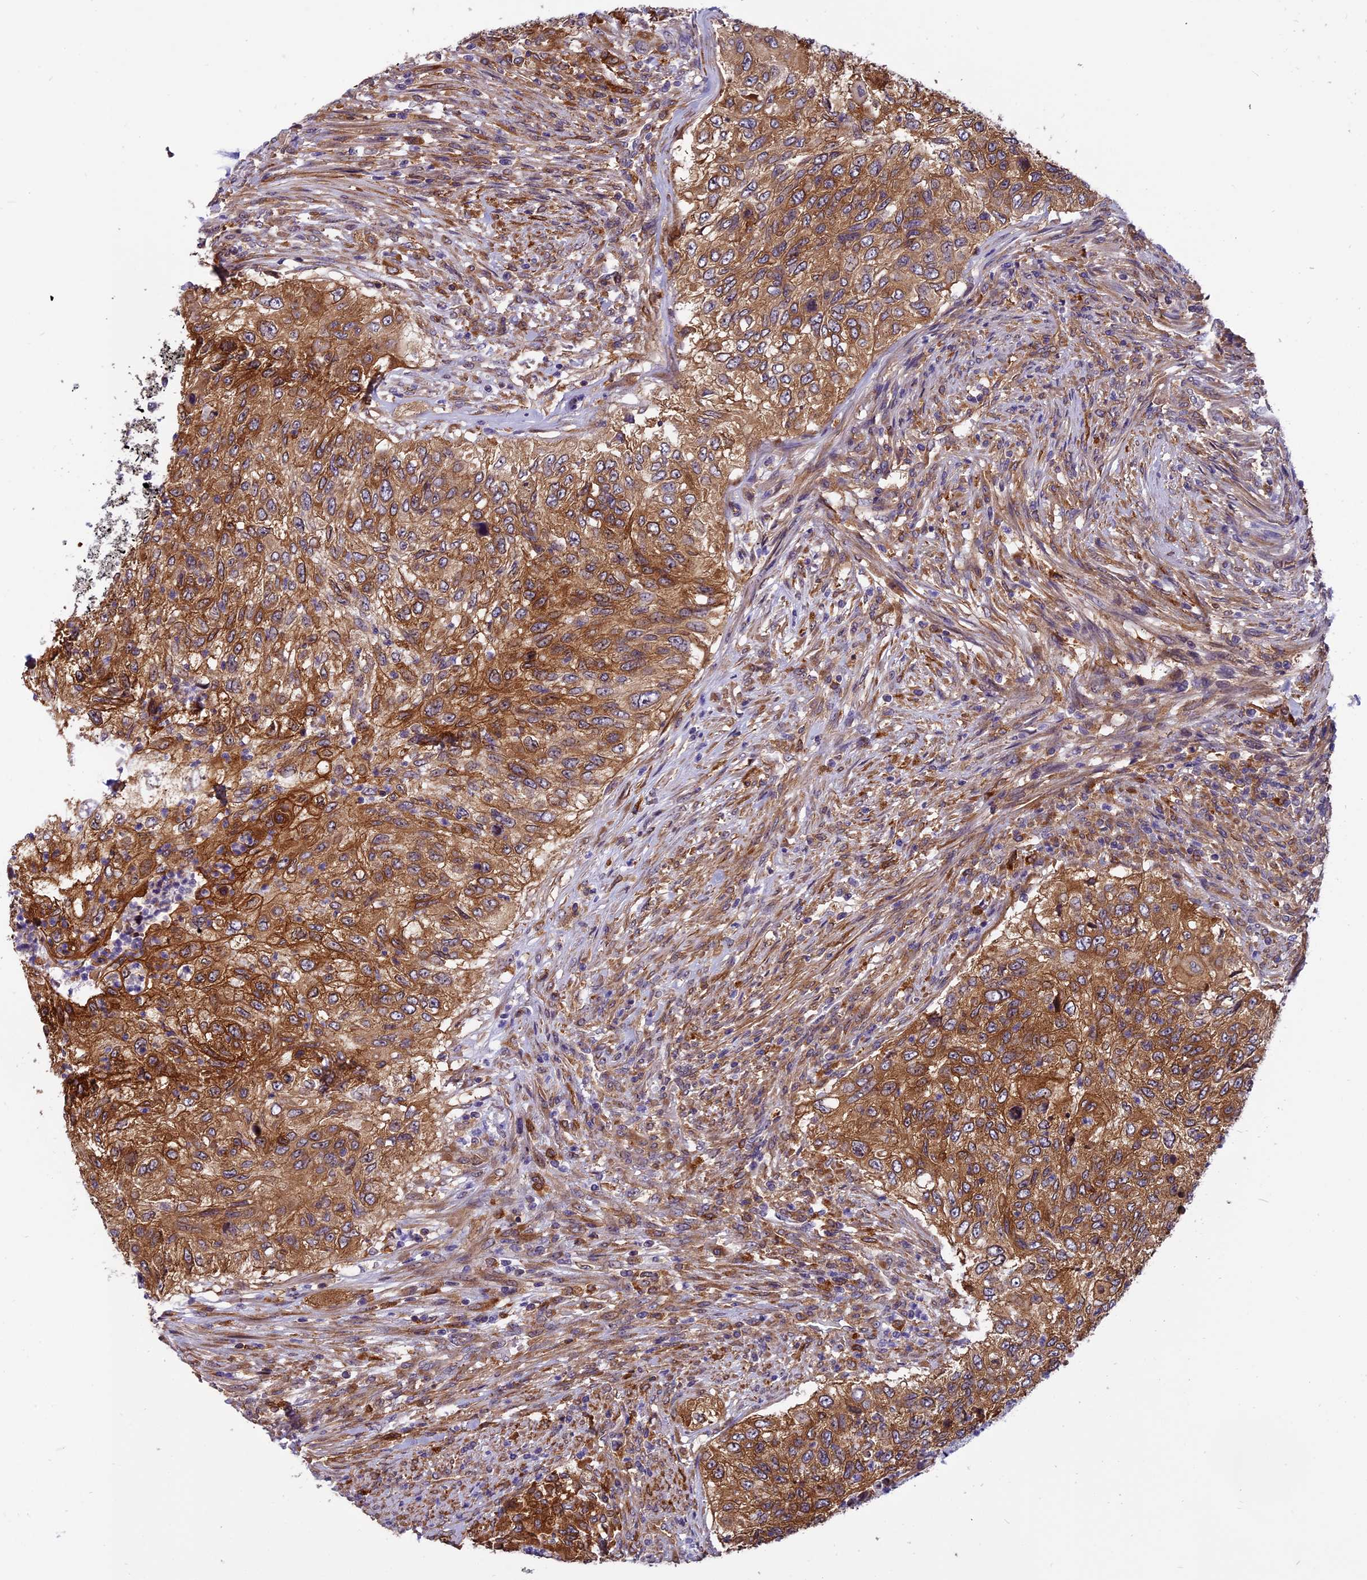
{"staining": {"intensity": "strong", "quantity": ">75%", "location": "cytoplasmic/membranous"}, "tissue": "urothelial cancer", "cell_type": "Tumor cells", "image_type": "cancer", "snomed": [{"axis": "morphology", "description": "Urothelial carcinoma, High grade"}, {"axis": "topography", "description": "Urinary bladder"}], "caption": "Immunohistochemistry image of high-grade urothelial carcinoma stained for a protein (brown), which demonstrates high levels of strong cytoplasmic/membranous staining in approximately >75% of tumor cells.", "gene": "EHBP1L1", "patient": {"sex": "female", "age": 60}}